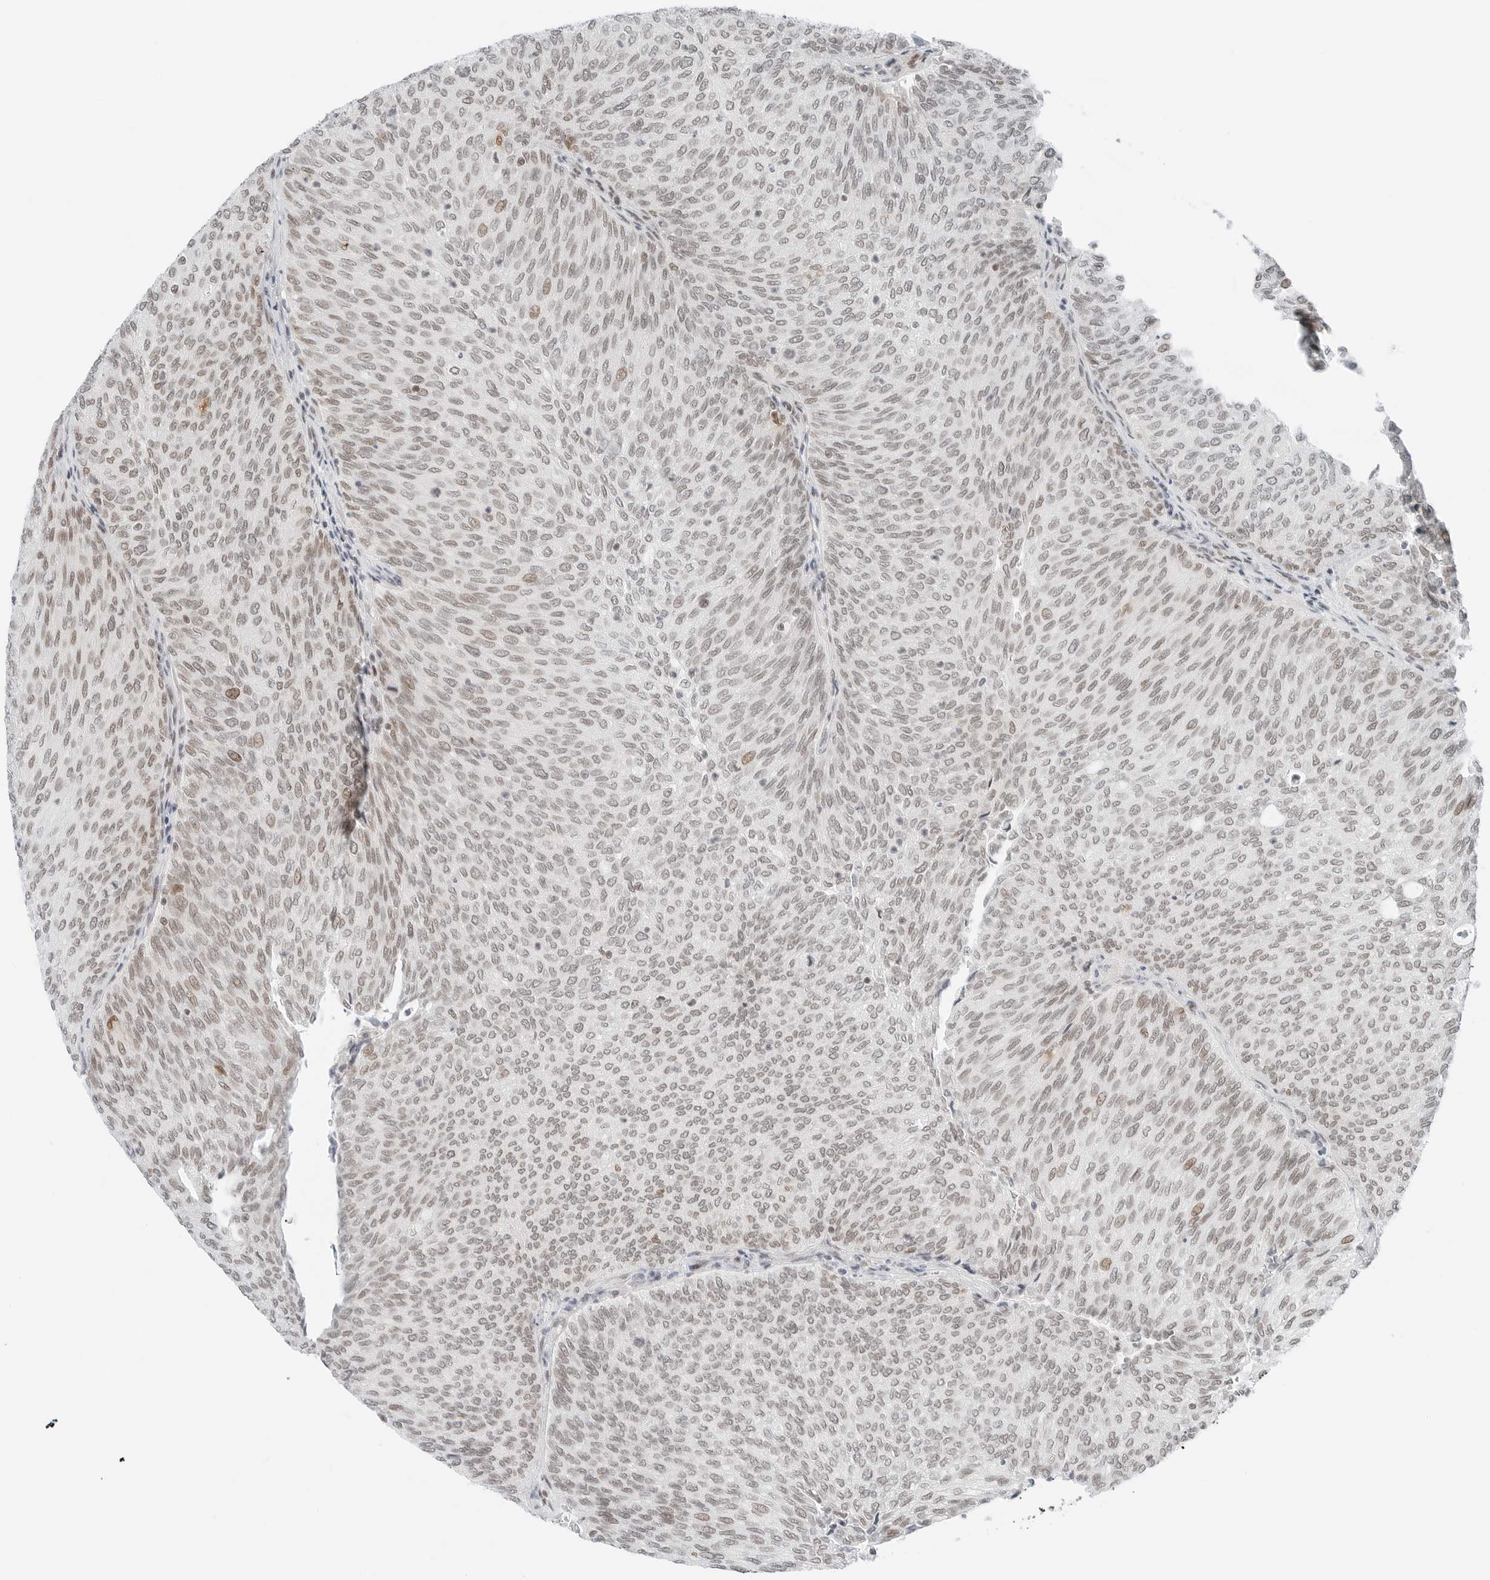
{"staining": {"intensity": "moderate", "quantity": "25%-75%", "location": "nuclear"}, "tissue": "urothelial cancer", "cell_type": "Tumor cells", "image_type": "cancer", "snomed": [{"axis": "morphology", "description": "Urothelial carcinoma, Low grade"}, {"axis": "topography", "description": "Urinary bladder"}], "caption": "Tumor cells demonstrate moderate nuclear positivity in approximately 25%-75% of cells in urothelial carcinoma (low-grade). (Stains: DAB (3,3'-diaminobenzidine) in brown, nuclei in blue, Microscopy: brightfield microscopy at high magnification).", "gene": "CRTC2", "patient": {"sex": "female", "age": 79}}